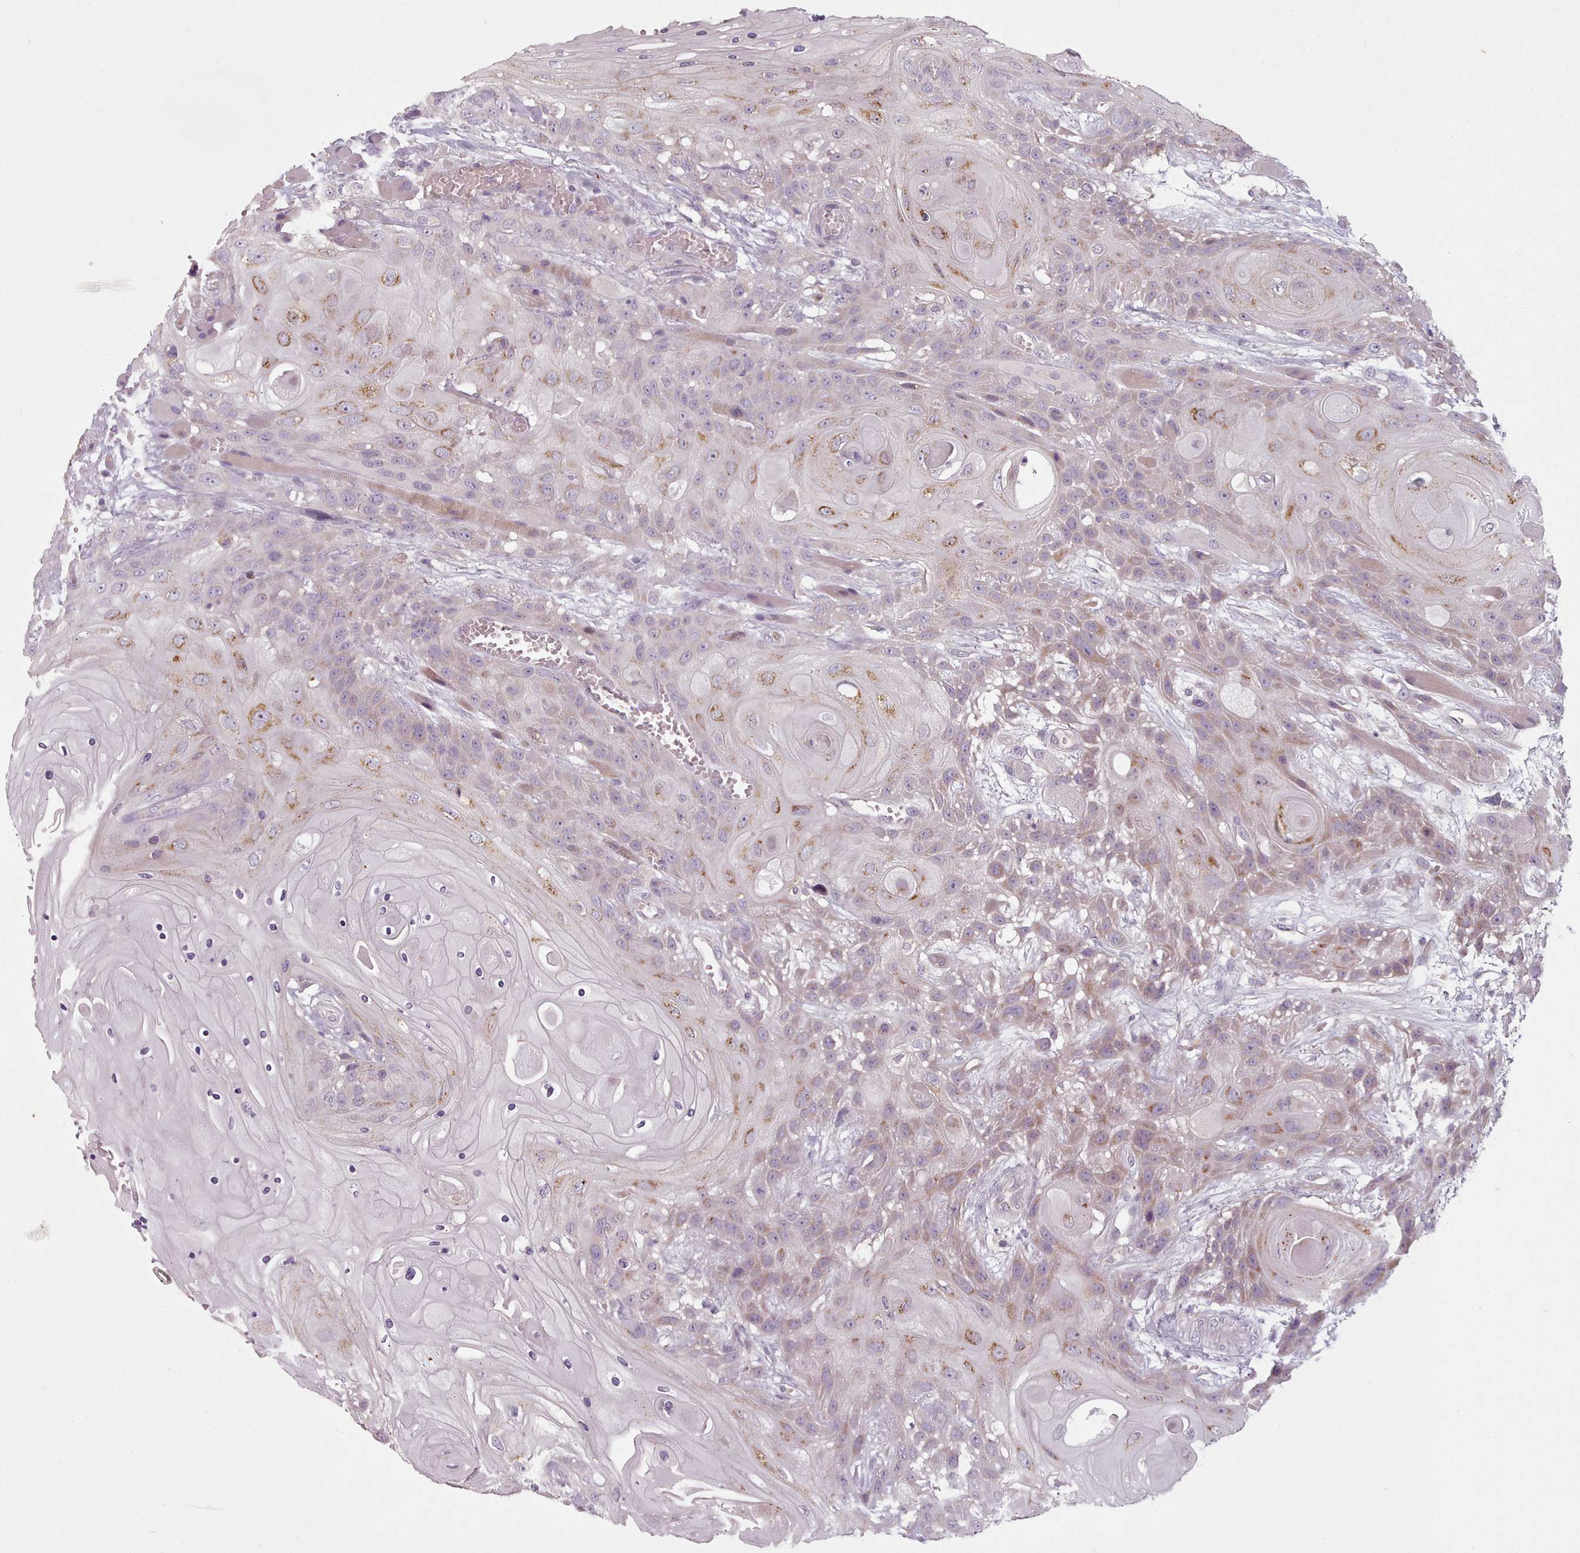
{"staining": {"intensity": "moderate", "quantity": "25%-75%", "location": "cytoplasmic/membranous"}, "tissue": "head and neck cancer", "cell_type": "Tumor cells", "image_type": "cancer", "snomed": [{"axis": "morphology", "description": "Squamous cell carcinoma, NOS"}, {"axis": "topography", "description": "Head-Neck"}], "caption": "Immunohistochemical staining of head and neck cancer demonstrates medium levels of moderate cytoplasmic/membranous expression in about 25%-75% of tumor cells.", "gene": "LAPTM5", "patient": {"sex": "female", "age": 43}}